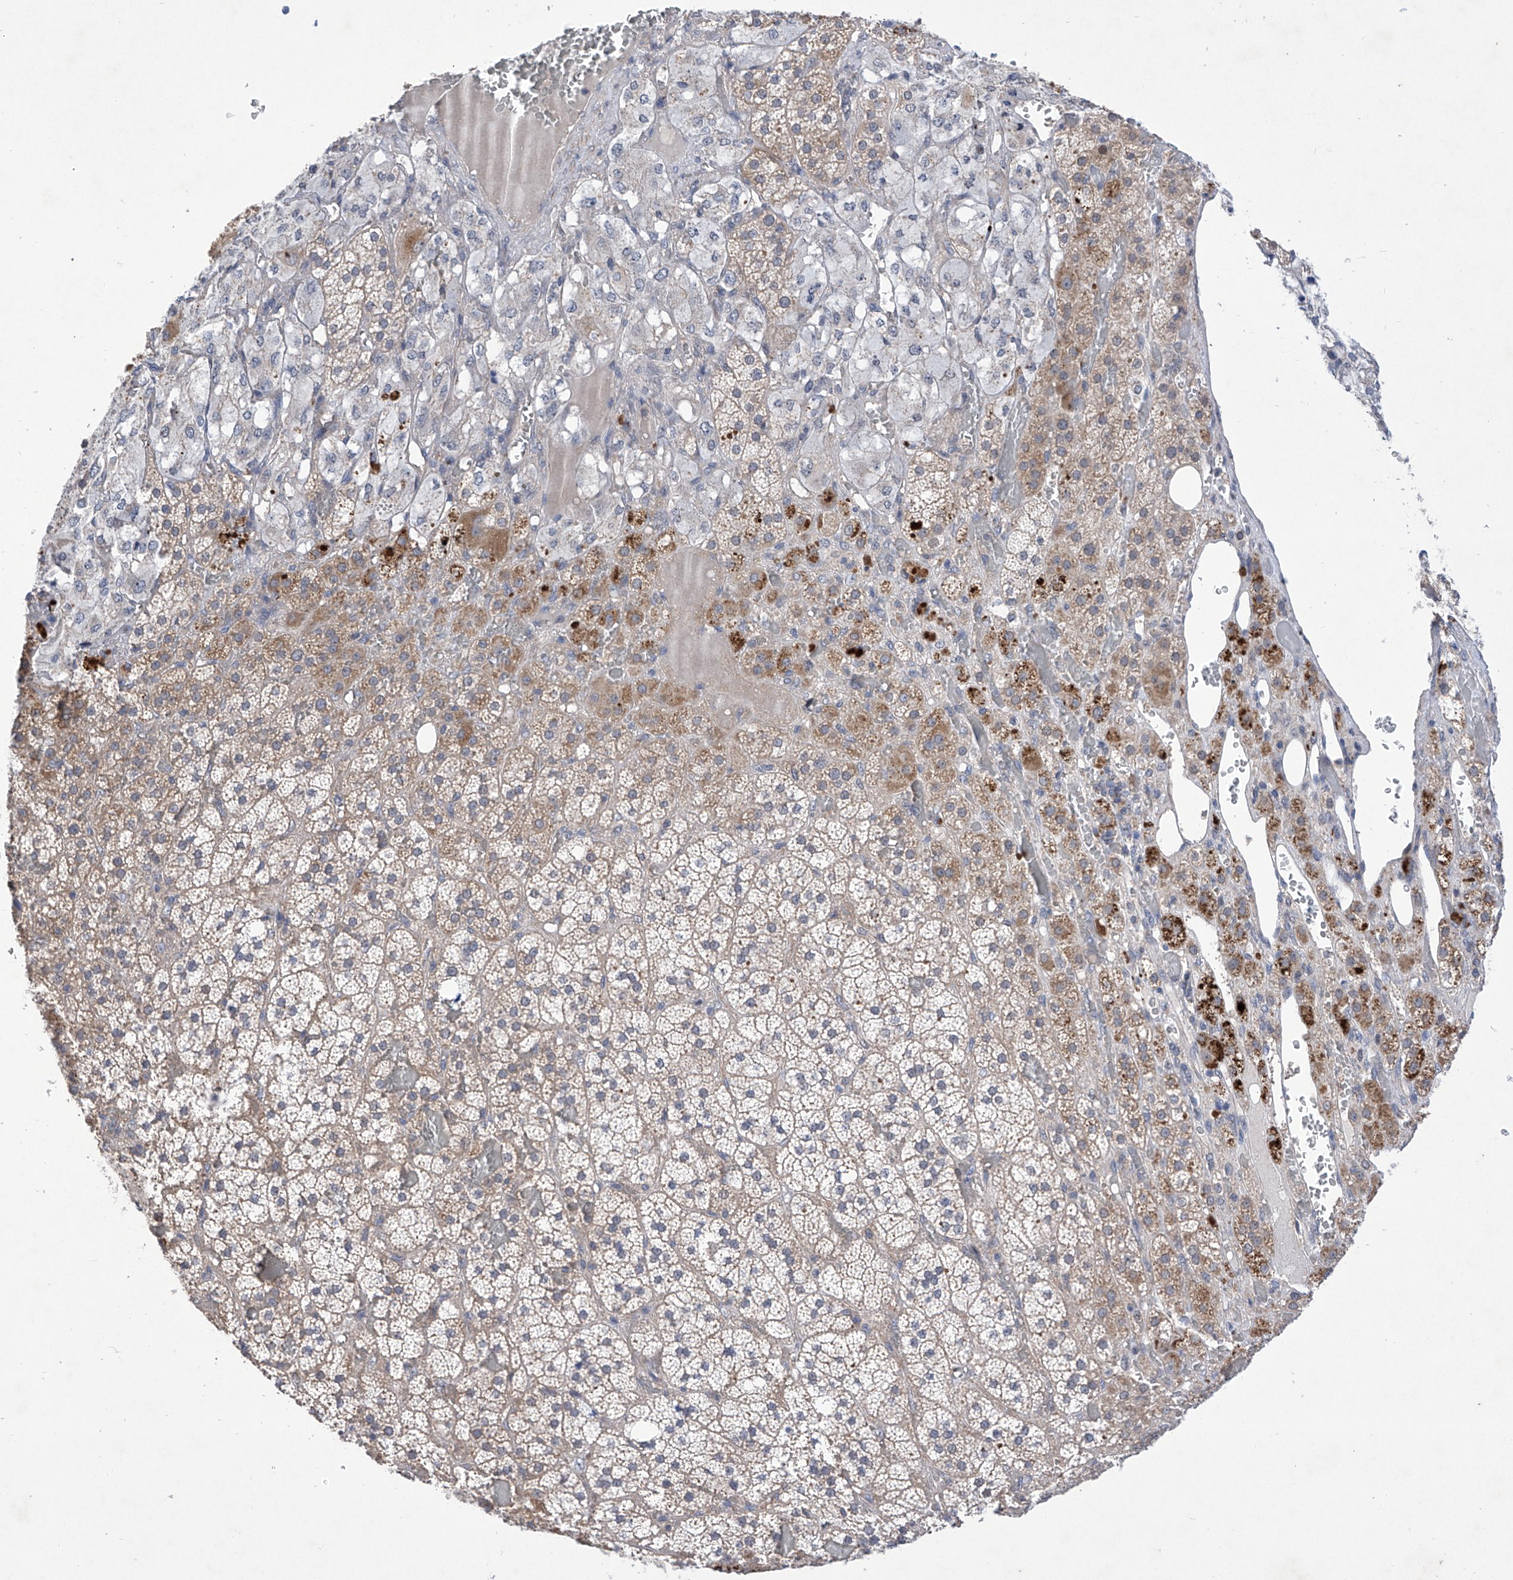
{"staining": {"intensity": "strong", "quantity": "<25%", "location": "cytoplasmic/membranous"}, "tissue": "adrenal gland", "cell_type": "Glandular cells", "image_type": "normal", "snomed": [{"axis": "morphology", "description": "Normal tissue, NOS"}, {"axis": "topography", "description": "Adrenal gland"}], "caption": "Adrenal gland stained with a brown dye demonstrates strong cytoplasmic/membranous positive expression in approximately <25% of glandular cells.", "gene": "KIFC2", "patient": {"sex": "female", "age": 59}}